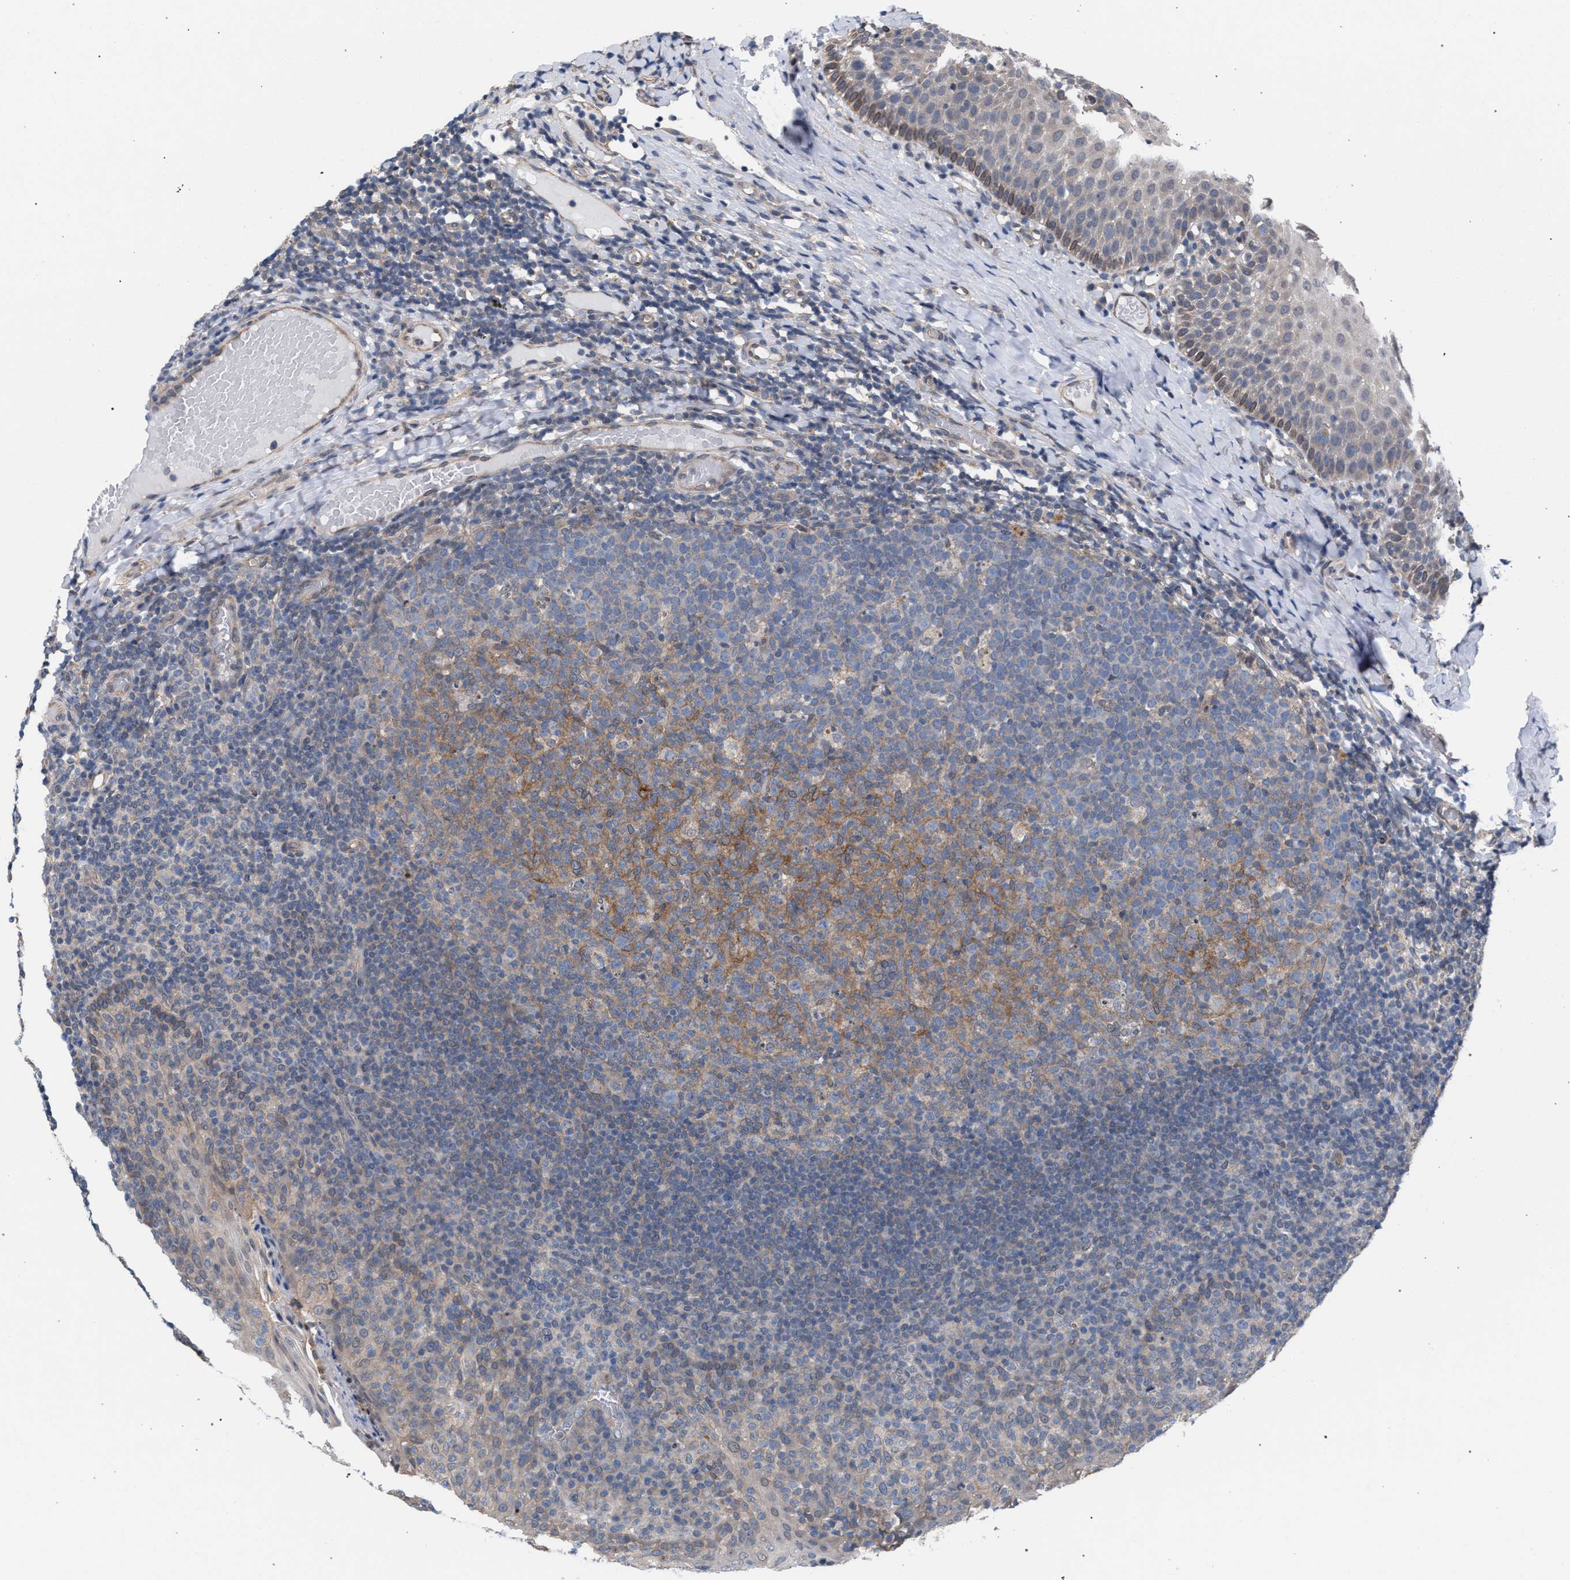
{"staining": {"intensity": "moderate", "quantity": "<25%", "location": "cytoplasmic/membranous"}, "tissue": "tonsil", "cell_type": "Germinal center cells", "image_type": "normal", "snomed": [{"axis": "morphology", "description": "Normal tissue, NOS"}, {"axis": "topography", "description": "Tonsil"}], "caption": "DAB (3,3'-diaminobenzidine) immunohistochemical staining of normal human tonsil shows moderate cytoplasmic/membranous protein positivity in approximately <25% of germinal center cells.", "gene": "ARPC5L", "patient": {"sex": "female", "age": 19}}